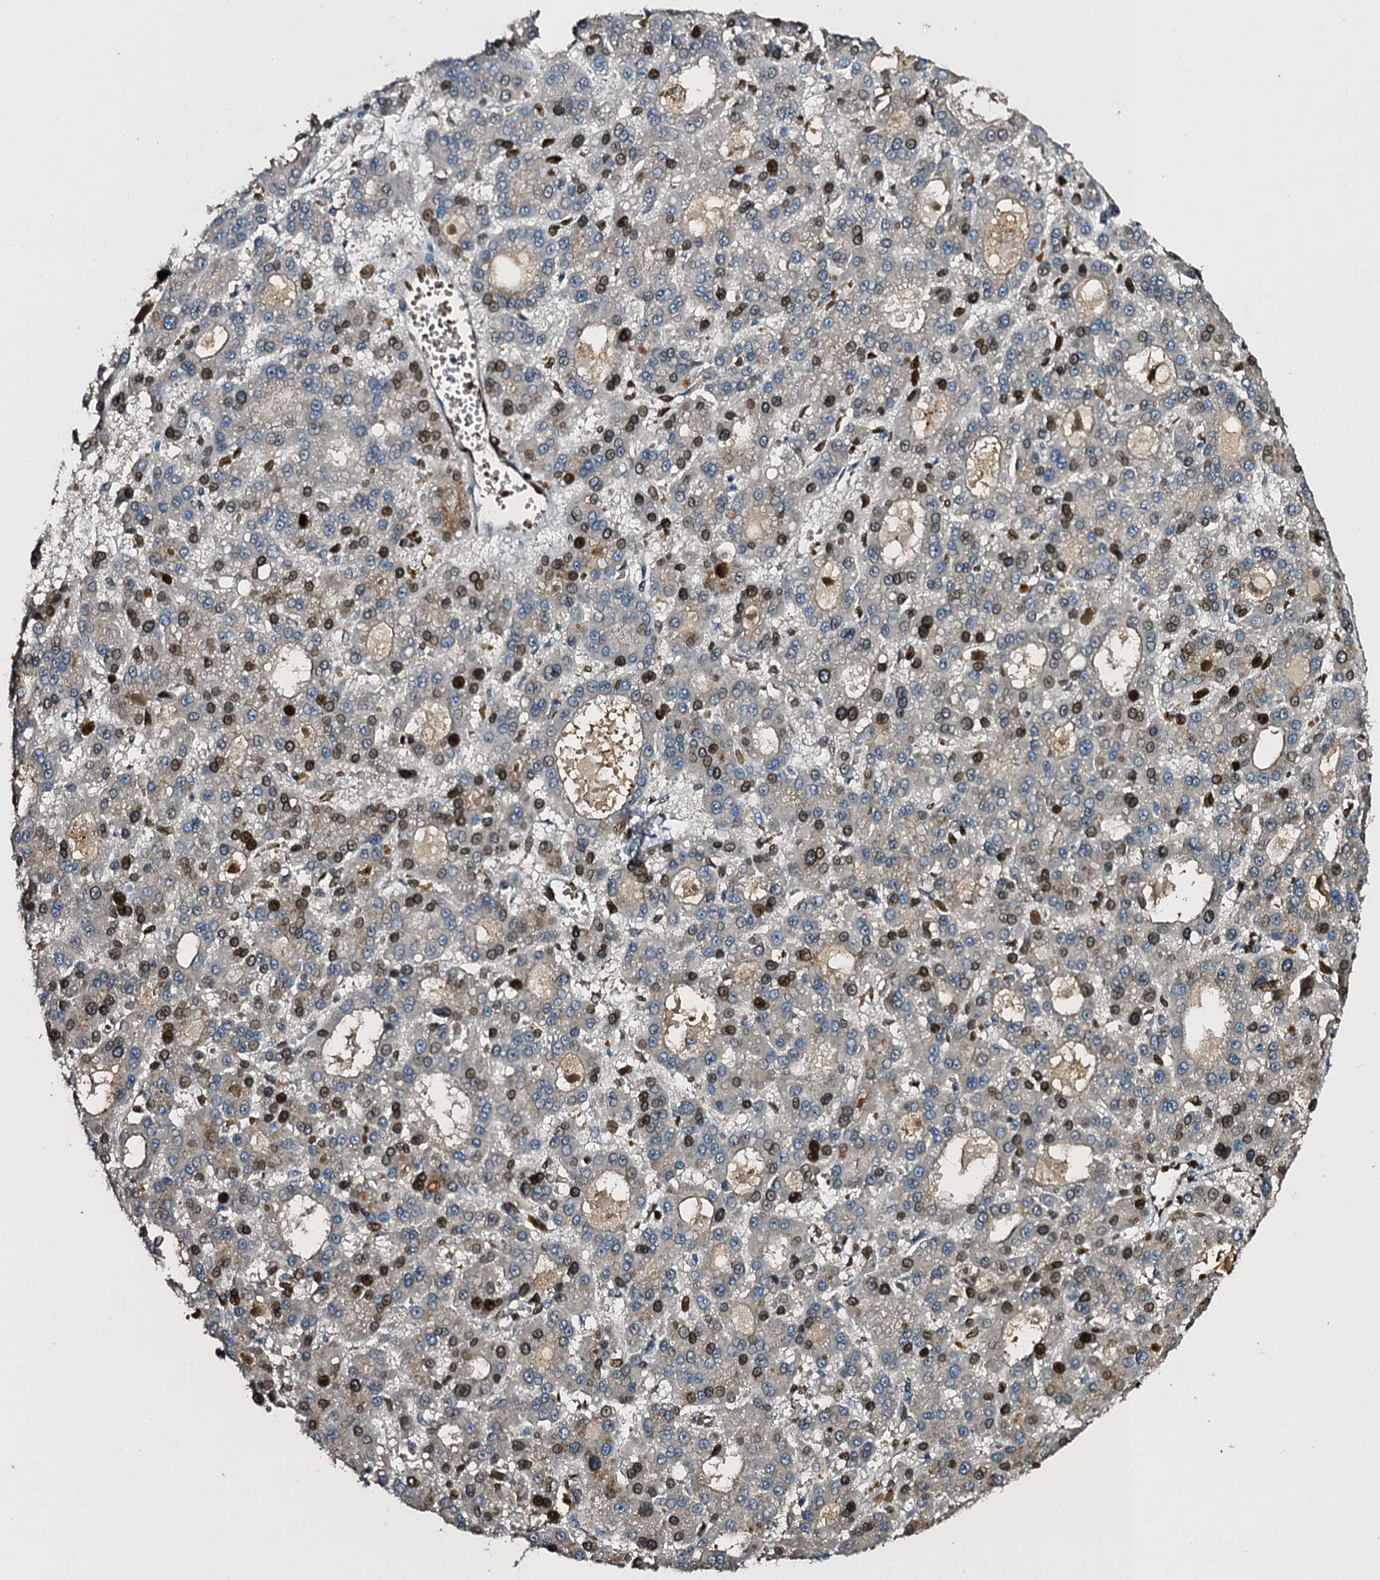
{"staining": {"intensity": "moderate", "quantity": "25%-75%", "location": "cytoplasmic/membranous,nuclear"}, "tissue": "liver cancer", "cell_type": "Tumor cells", "image_type": "cancer", "snomed": [{"axis": "morphology", "description": "Carcinoma, Hepatocellular, NOS"}, {"axis": "topography", "description": "Liver"}], "caption": "Immunohistochemistry (DAB (3,3'-diaminobenzidine)) staining of human liver cancer (hepatocellular carcinoma) reveals moderate cytoplasmic/membranous and nuclear protein positivity in approximately 25%-75% of tumor cells.", "gene": "SLC11A2", "patient": {"sex": "male", "age": 70}}